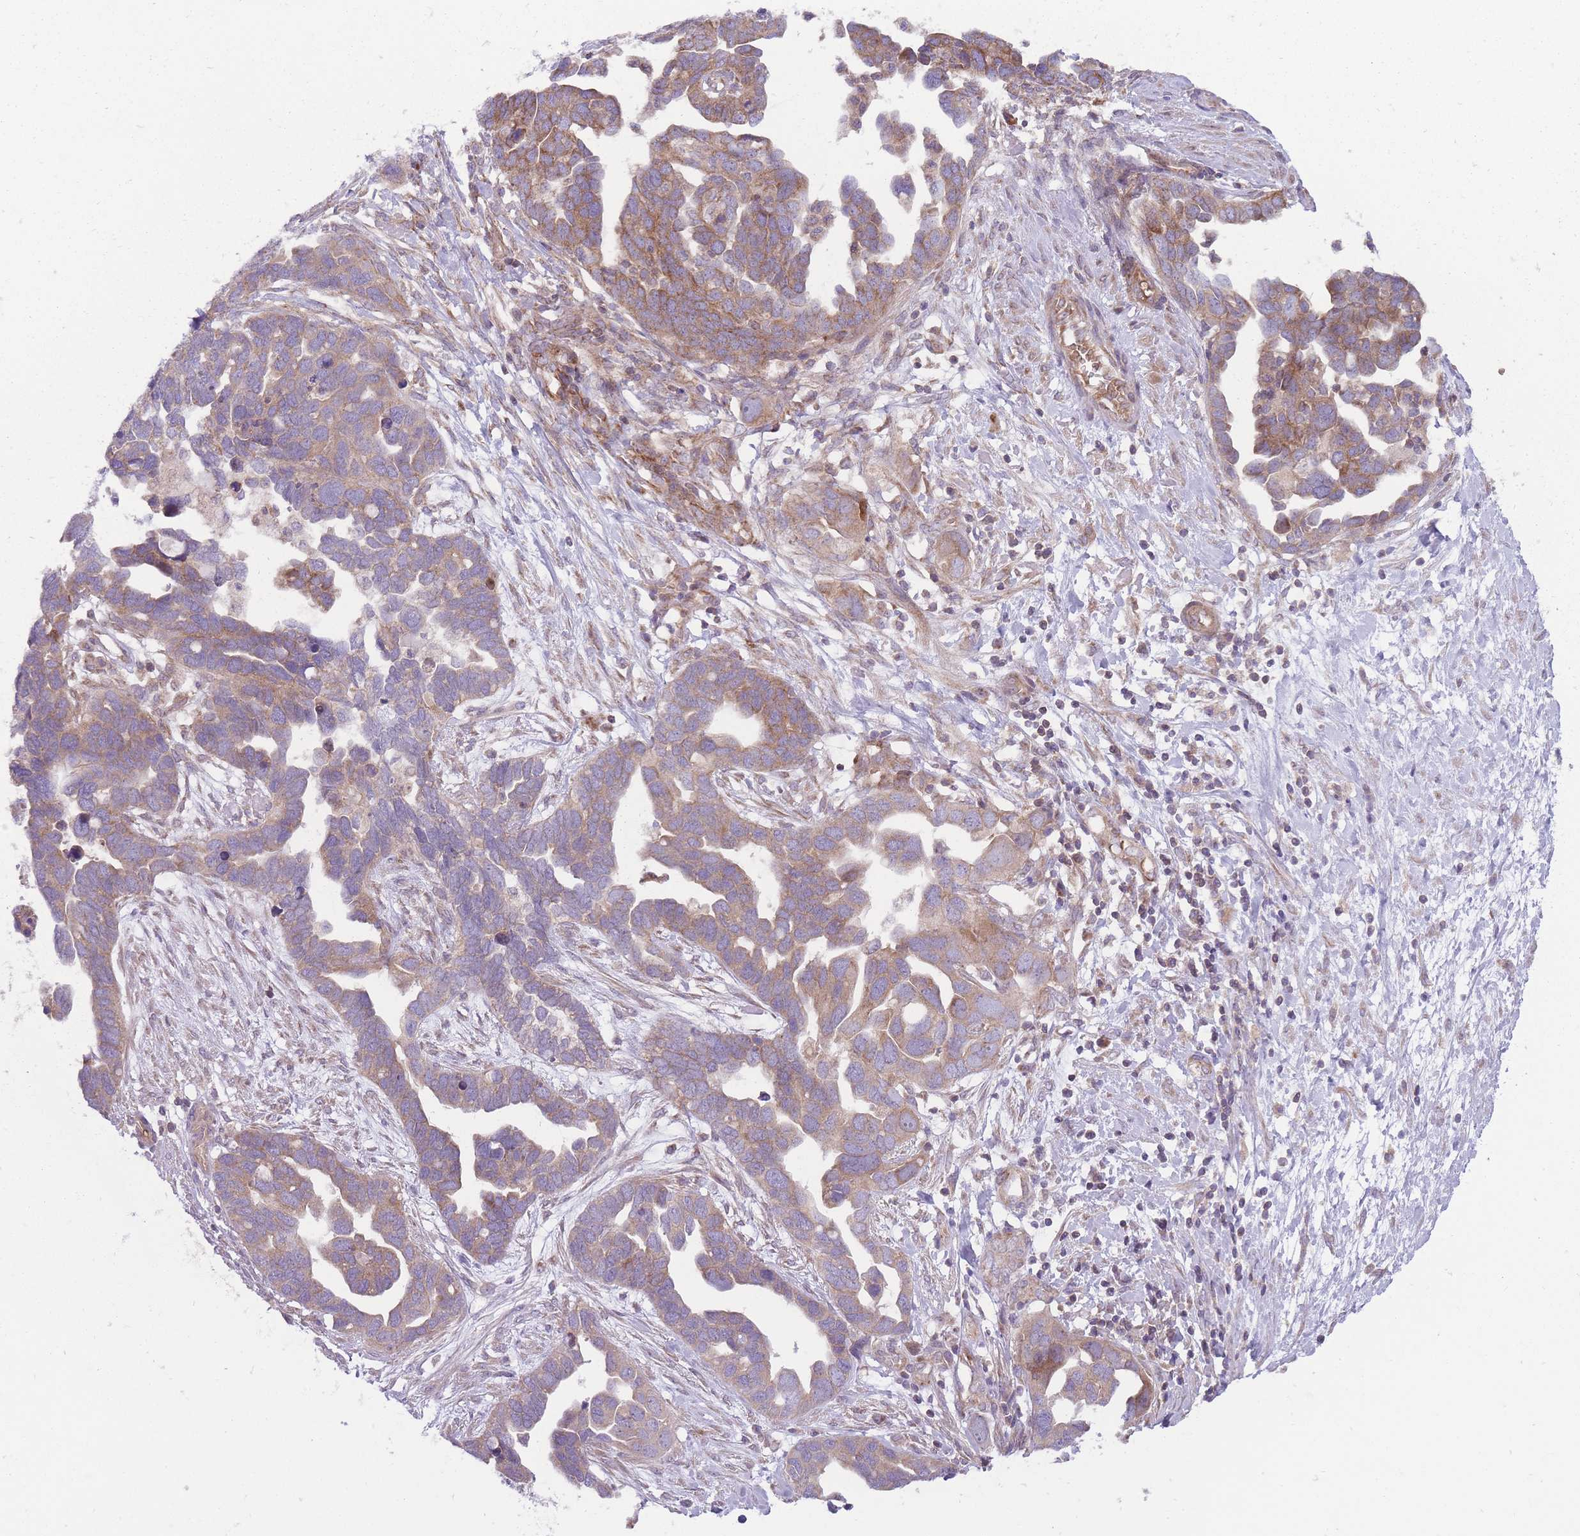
{"staining": {"intensity": "moderate", "quantity": "25%-75%", "location": "cytoplasmic/membranous"}, "tissue": "ovarian cancer", "cell_type": "Tumor cells", "image_type": "cancer", "snomed": [{"axis": "morphology", "description": "Cystadenocarcinoma, serous, NOS"}, {"axis": "topography", "description": "Ovary"}], "caption": "Human ovarian serous cystadenocarcinoma stained for a protein (brown) demonstrates moderate cytoplasmic/membranous positive expression in about 25%-75% of tumor cells.", "gene": "ANKRD10", "patient": {"sex": "female", "age": 54}}